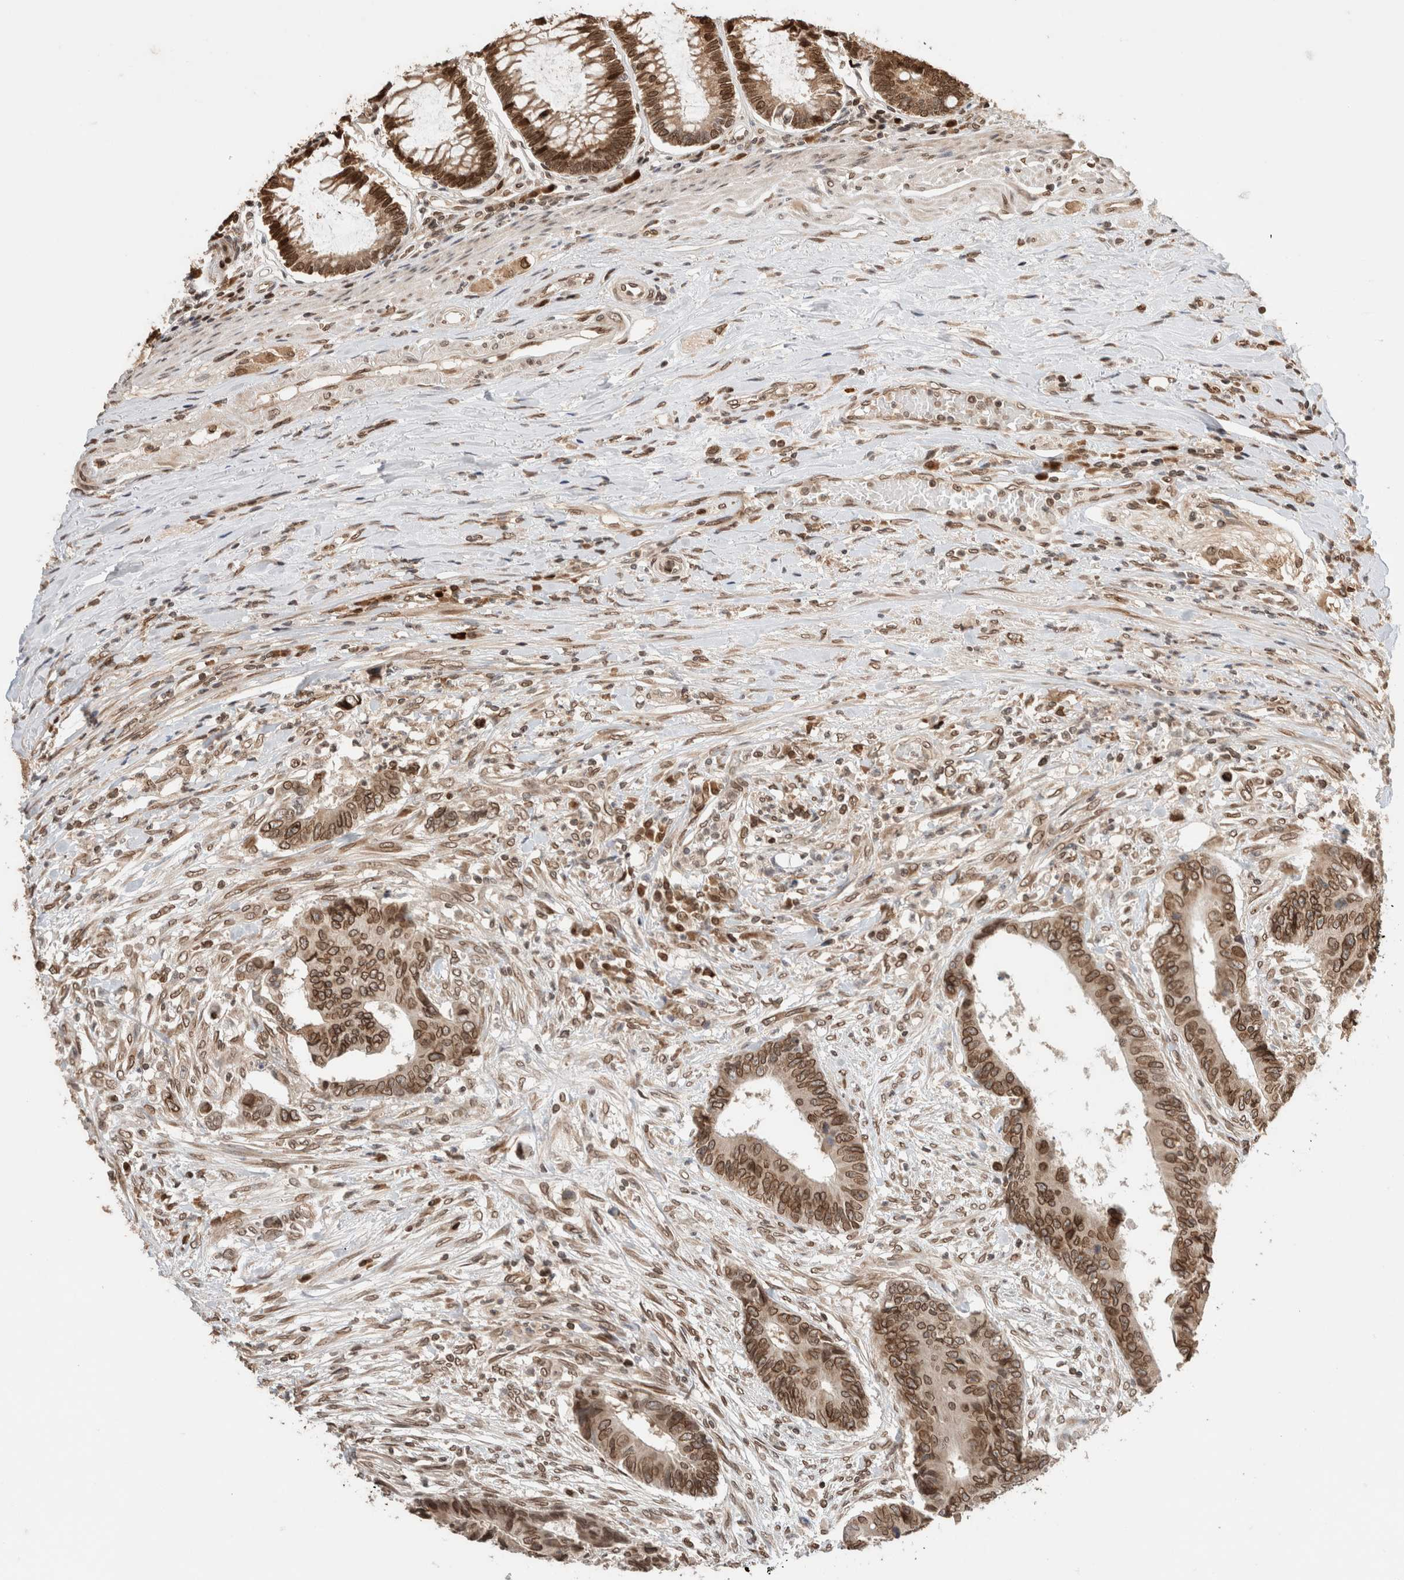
{"staining": {"intensity": "strong", "quantity": ">75%", "location": "cytoplasmic/membranous,nuclear"}, "tissue": "colorectal cancer", "cell_type": "Tumor cells", "image_type": "cancer", "snomed": [{"axis": "morphology", "description": "Adenocarcinoma, NOS"}, {"axis": "topography", "description": "Rectum"}], "caption": "Protein staining exhibits strong cytoplasmic/membranous and nuclear positivity in about >75% of tumor cells in adenocarcinoma (colorectal).", "gene": "TPR", "patient": {"sex": "male", "age": 84}}